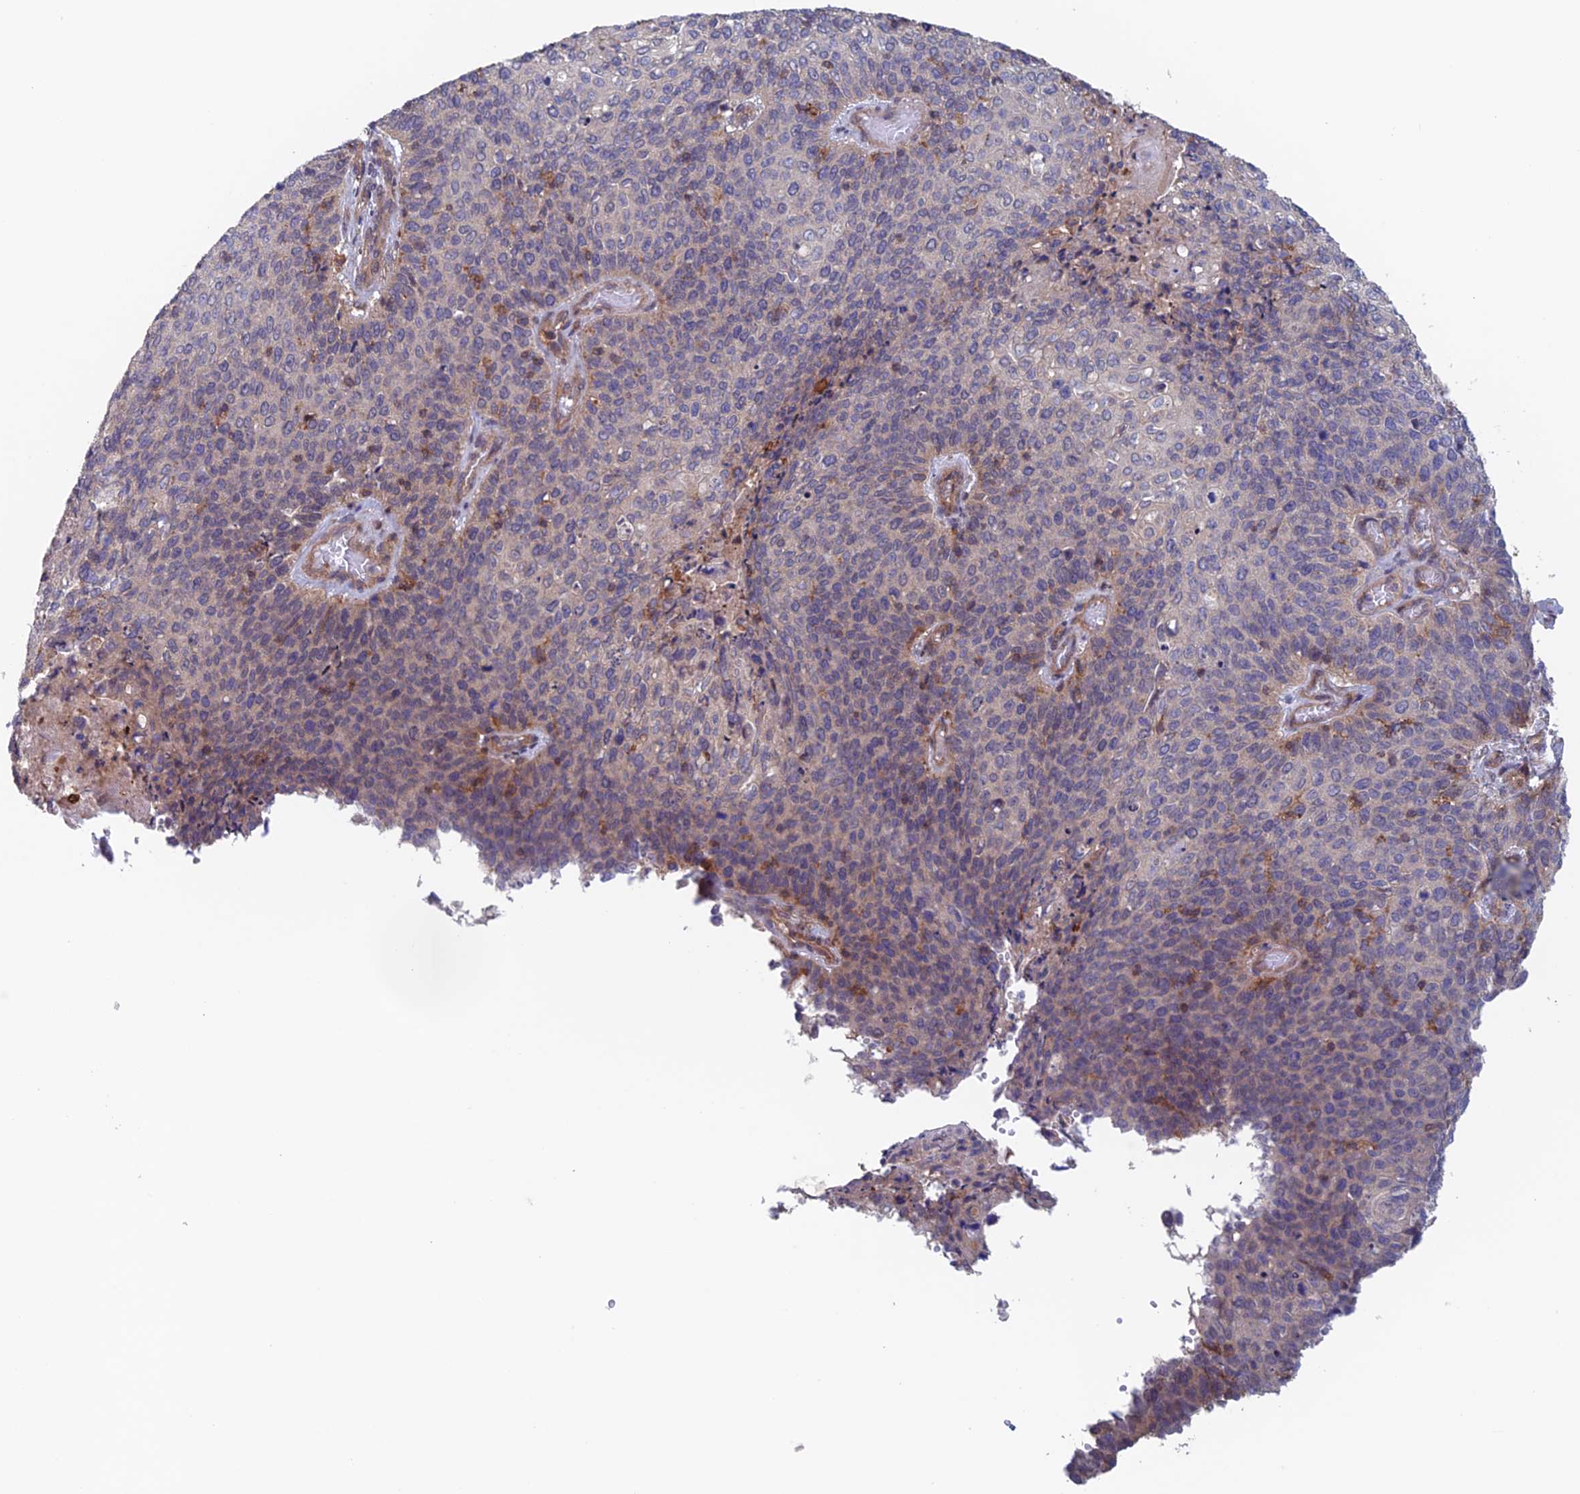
{"staining": {"intensity": "negative", "quantity": "none", "location": "none"}, "tissue": "cervical cancer", "cell_type": "Tumor cells", "image_type": "cancer", "snomed": [{"axis": "morphology", "description": "Squamous cell carcinoma, NOS"}, {"axis": "topography", "description": "Cervix"}], "caption": "A micrograph of cervical squamous cell carcinoma stained for a protein demonstrates no brown staining in tumor cells. (DAB IHC visualized using brightfield microscopy, high magnification).", "gene": "NUDT16L1", "patient": {"sex": "female", "age": 39}}